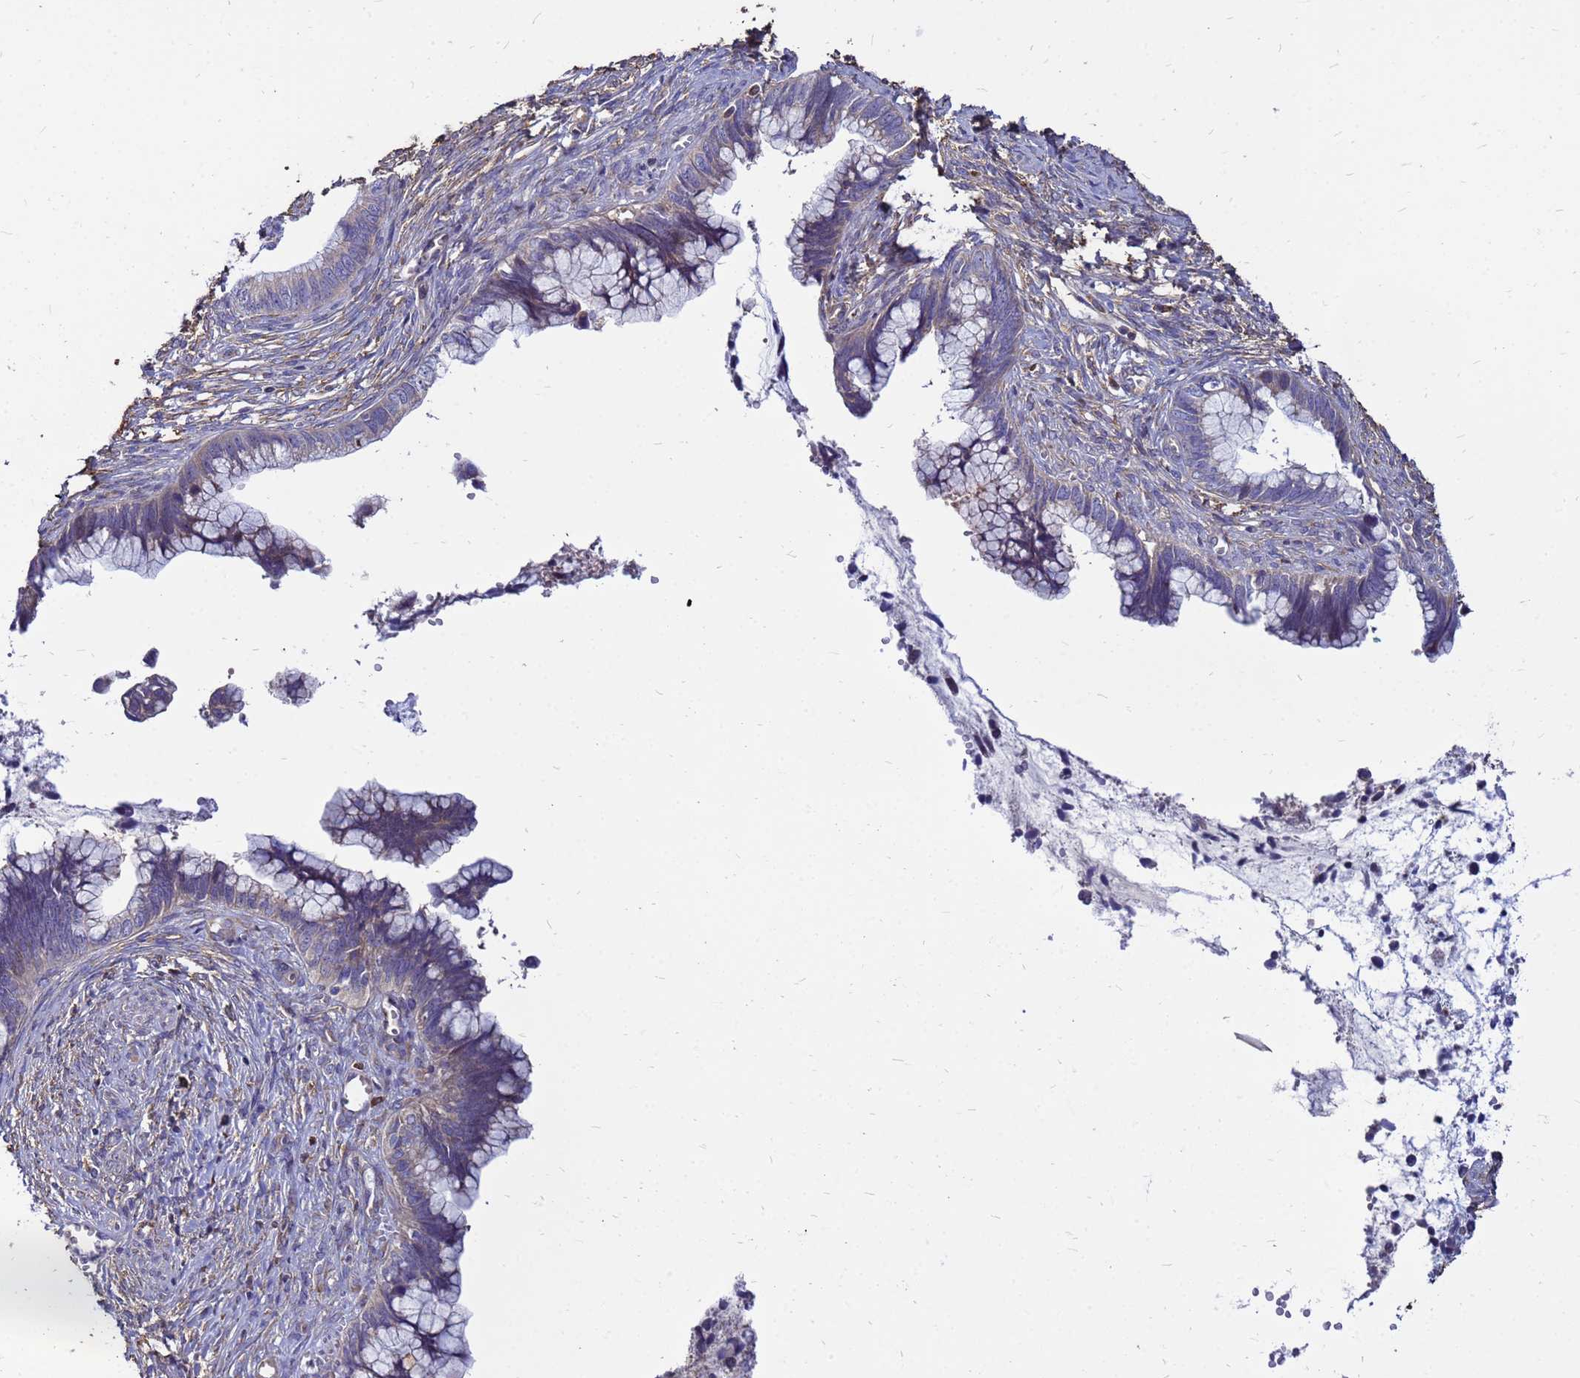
{"staining": {"intensity": "weak", "quantity": "<25%", "location": "cytoplasmic/membranous"}, "tissue": "cervical cancer", "cell_type": "Tumor cells", "image_type": "cancer", "snomed": [{"axis": "morphology", "description": "Adenocarcinoma, NOS"}, {"axis": "topography", "description": "Cervix"}], "caption": "A micrograph of human cervical cancer (adenocarcinoma) is negative for staining in tumor cells.", "gene": "MOB2", "patient": {"sex": "female", "age": 44}}